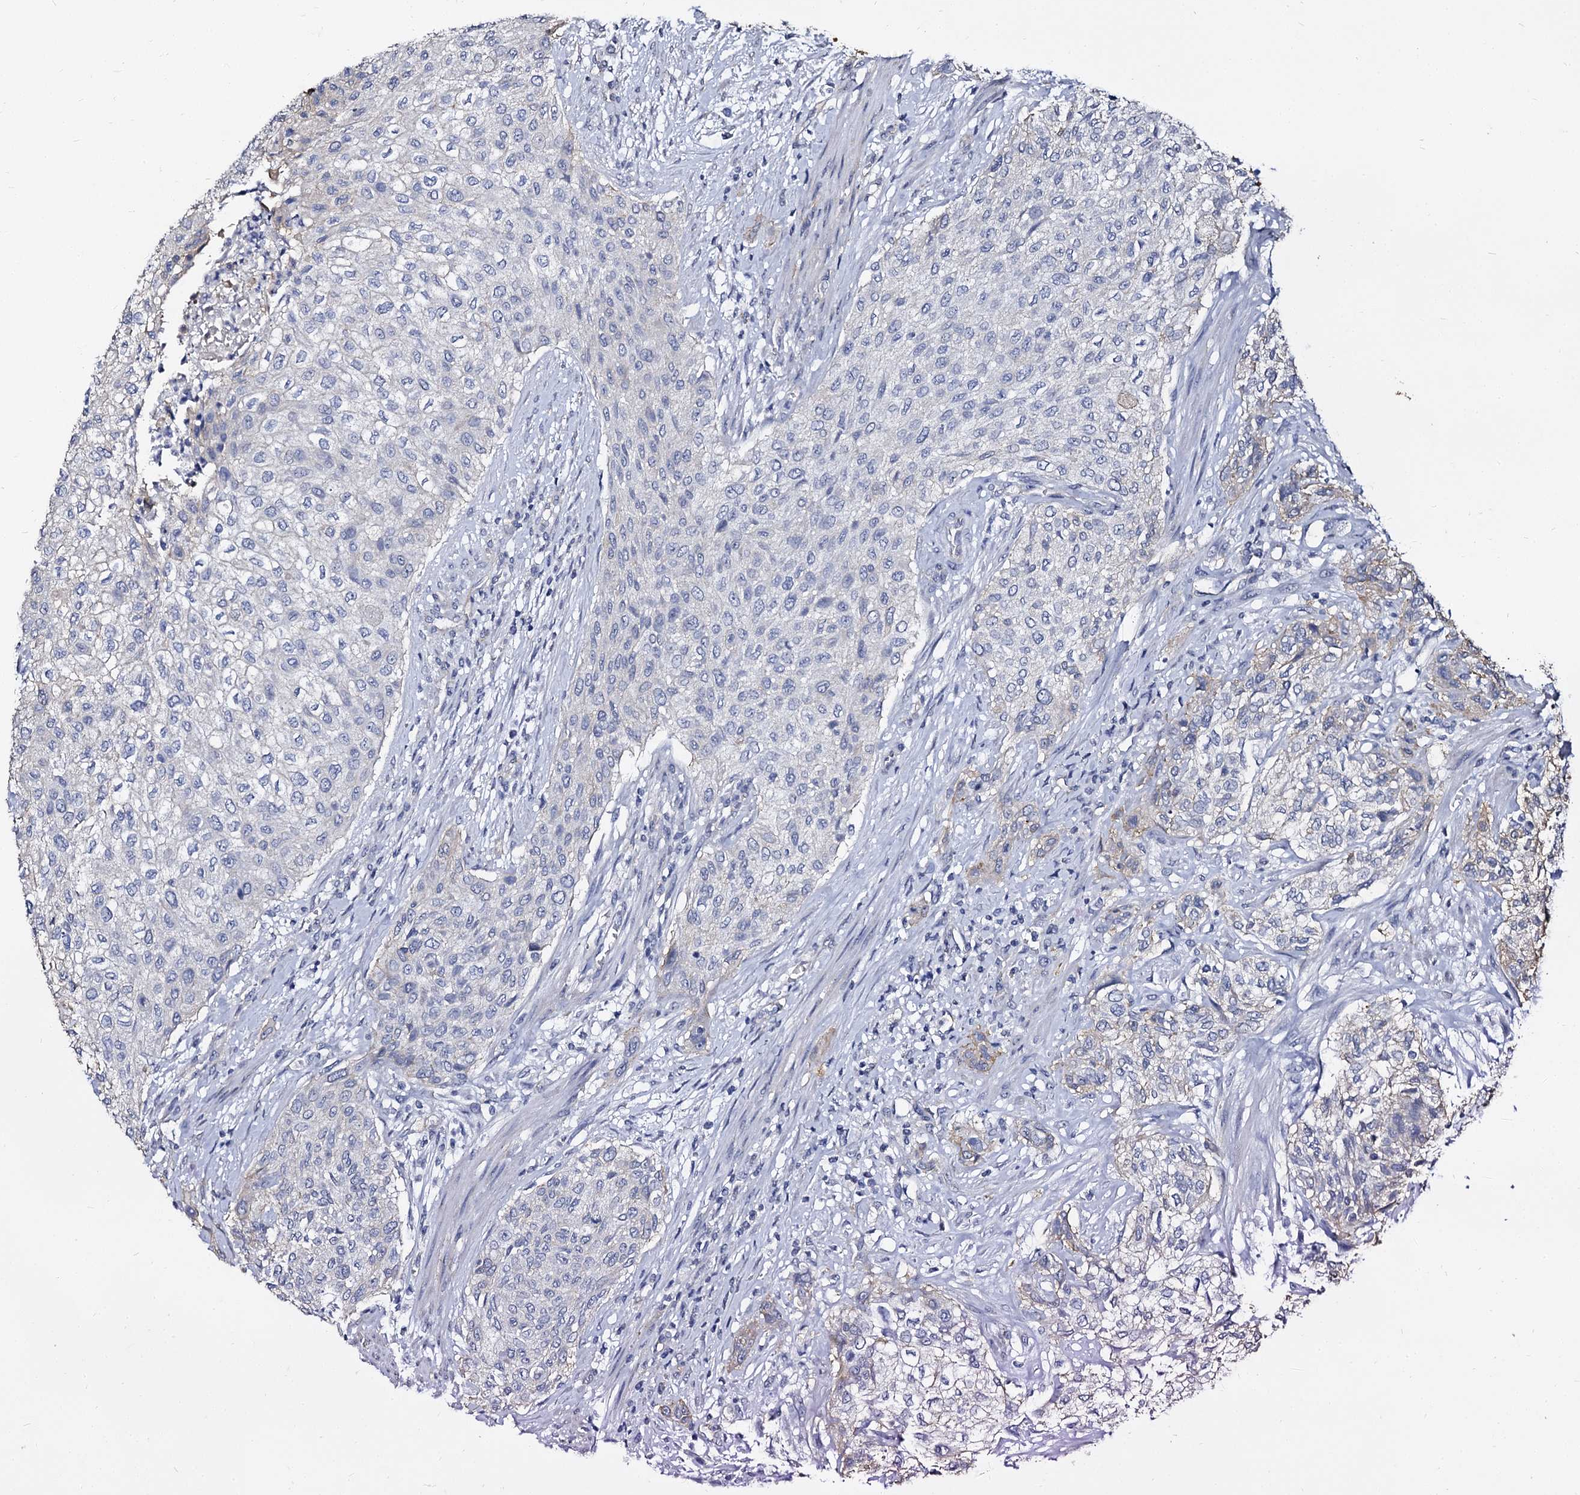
{"staining": {"intensity": "negative", "quantity": "none", "location": "none"}, "tissue": "urothelial cancer", "cell_type": "Tumor cells", "image_type": "cancer", "snomed": [{"axis": "morphology", "description": "Normal tissue, NOS"}, {"axis": "morphology", "description": "Urothelial carcinoma, NOS"}, {"axis": "topography", "description": "Urinary bladder"}, {"axis": "topography", "description": "Peripheral nerve tissue"}], "caption": "DAB immunohistochemical staining of urothelial cancer exhibits no significant staining in tumor cells.", "gene": "CBFB", "patient": {"sex": "male", "age": 35}}